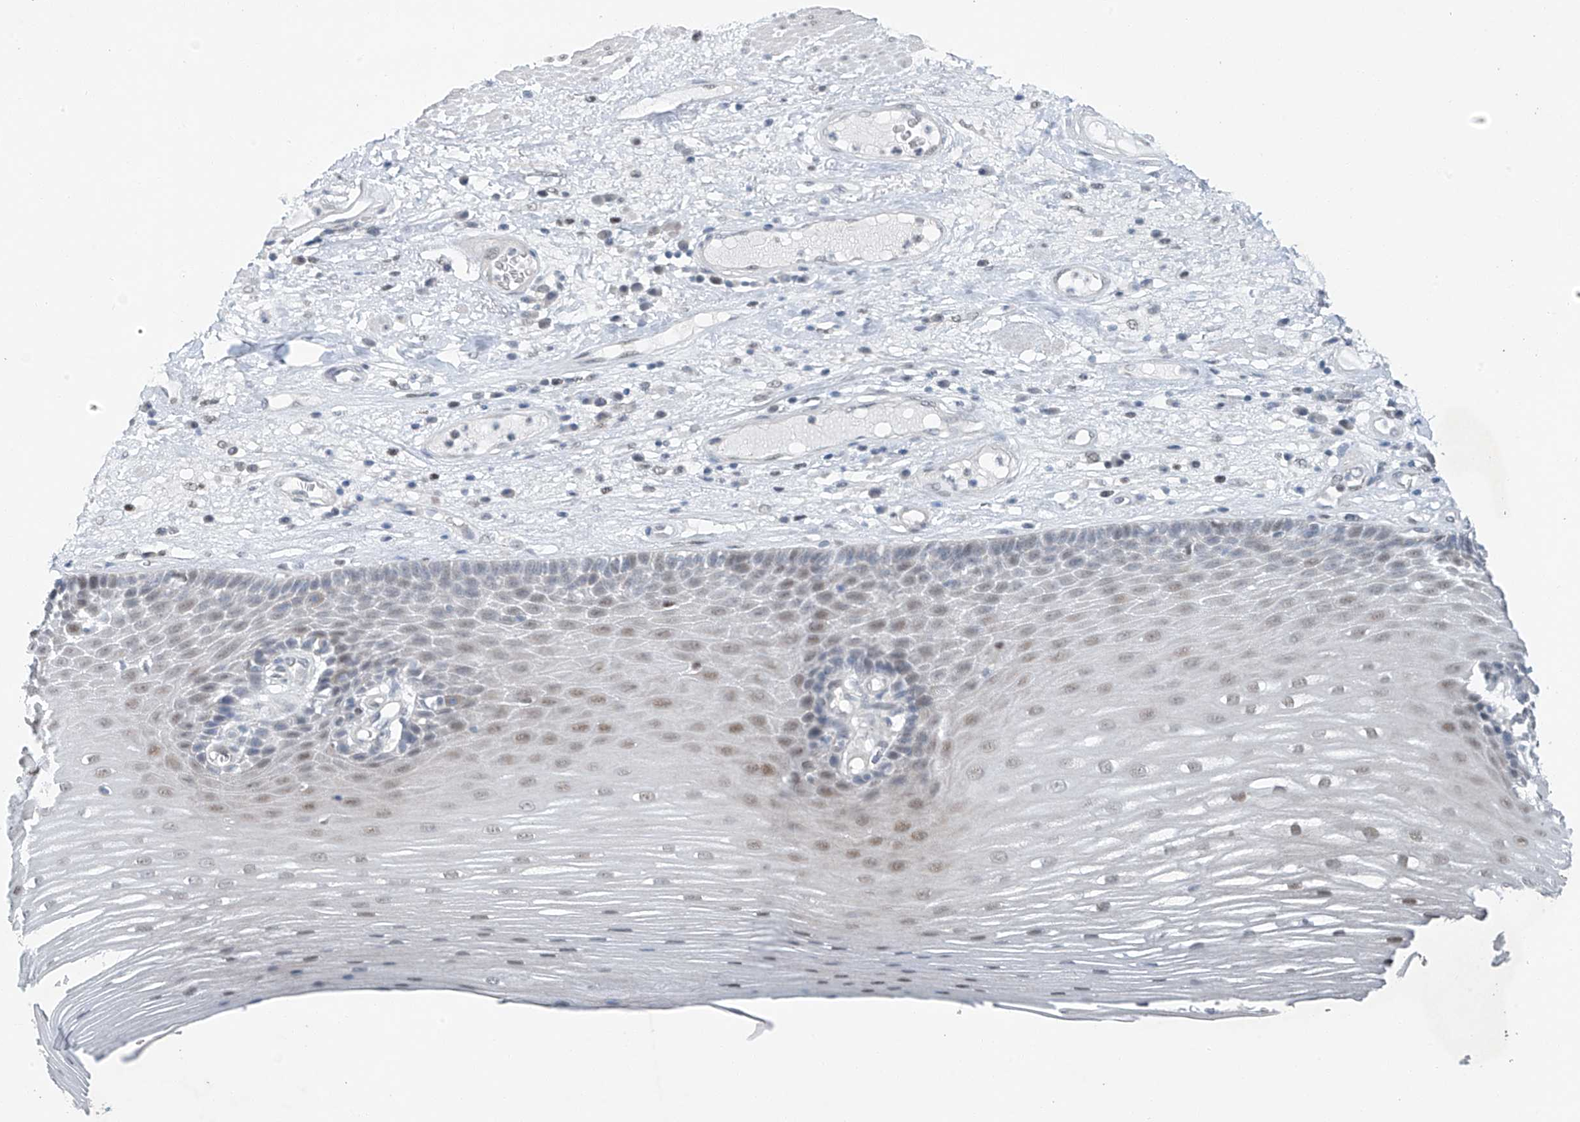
{"staining": {"intensity": "weak", "quantity": "25%-75%", "location": "nuclear"}, "tissue": "esophagus", "cell_type": "Squamous epithelial cells", "image_type": "normal", "snomed": [{"axis": "morphology", "description": "Normal tissue, NOS"}, {"axis": "topography", "description": "Esophagus"}], "caption": "IHC image of normal human esophagus stained for a protein (brown), which shows low levels of weak nuclear positivity in approximately 25%-75% of squamous epithelial cells.", "gene": "TAF8", "patient": {"sex": "male", "age": 62}}